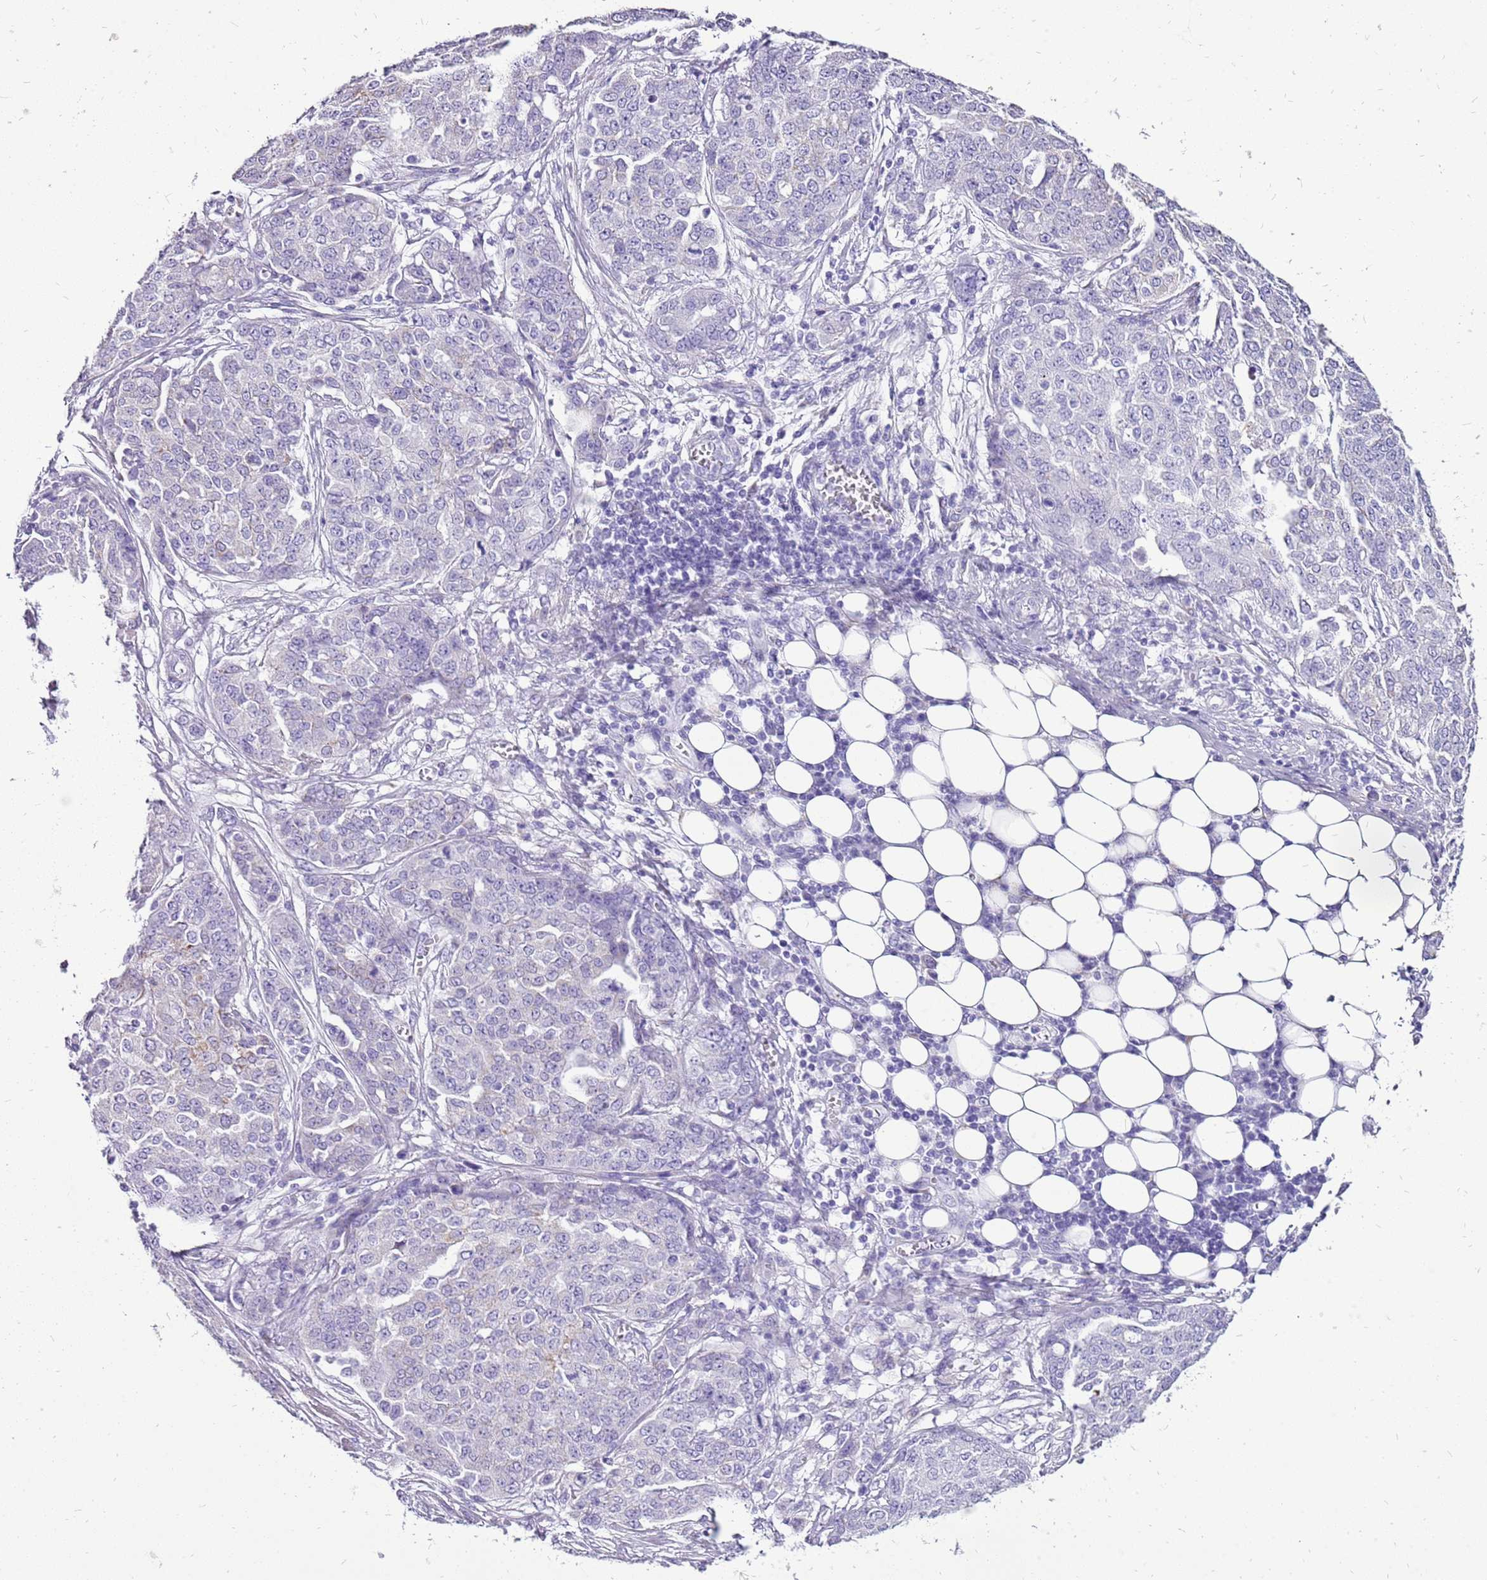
{"staining": {"intensity": "negative", "quantity": "none", "location": "none"}, "tissue": "ovarian cancer", "cell_type": "Tumor cells", "image_type": "cancer", "snomed": [{"axis": "morphology", "description": "Cystadenocarcinoma, serous, NOS"}, {"axis": "topography", "description": "Soft tissue"}, {"axis": "topography", "description": "Ovary"}], "caption": "There is no significant positivity in tumor cells of ovarian cancer (serous cystadenocarcinoma). (DAB immunohistochemistry (IHC) with hematoxylin counter stain).", "gene": "ACSS3", "patient": {"sex": "female", "age": 57}}